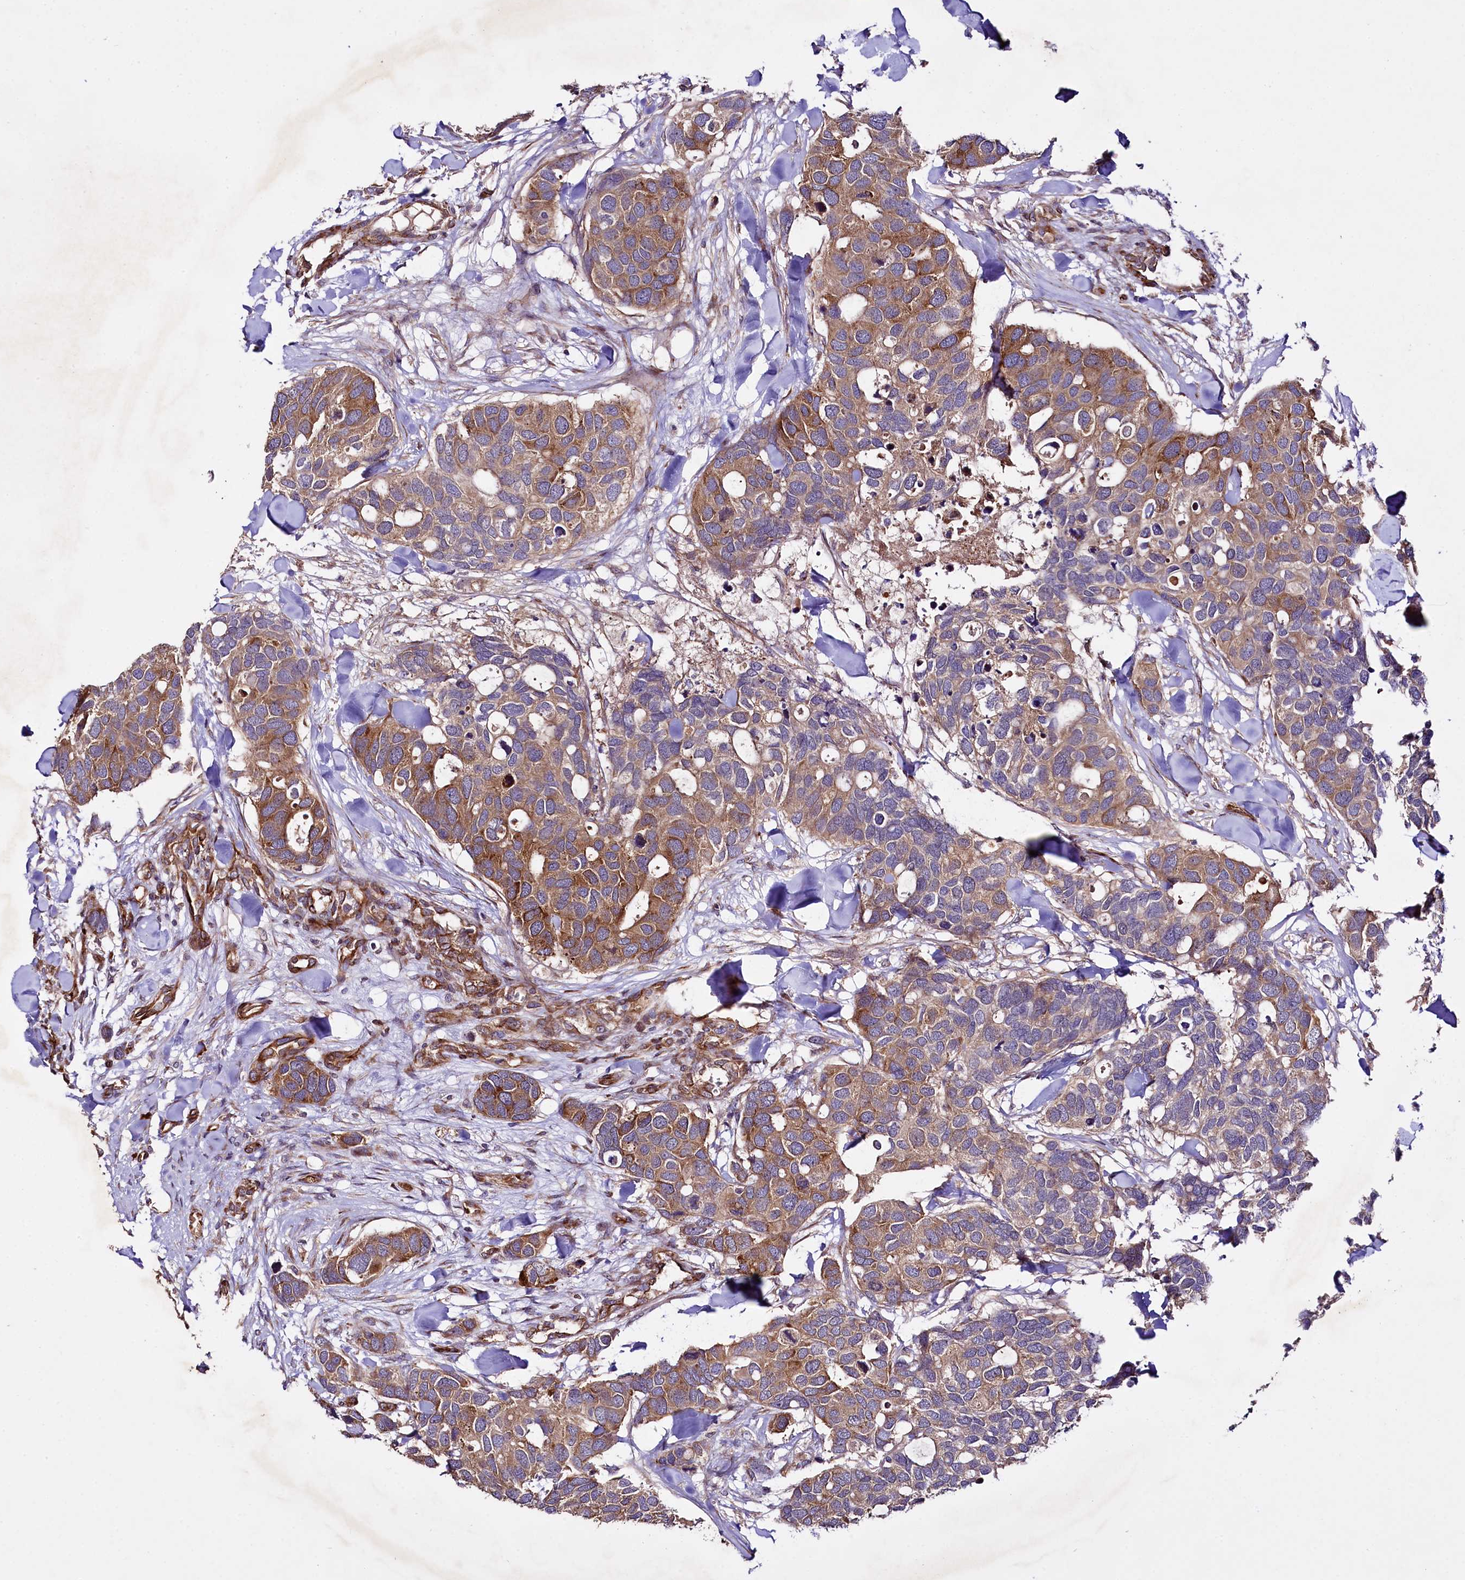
{"staining": {"intensity": "moderate", "quantity": ">75%", "location": "cytoplasmic/membranous"}, "tissue": "breast cancer", "cell_type": "Tumor cells", "image_type": "cancer", "snomed": [{"axis": "morphology", "description": "Duct carcinoma"}, {"axis": "topography", "description": "Breast"}], "caption": "A brown stain highlights moderate cytoplasmic/membranous positivity of a protein in human breast intraductal carcinoma tumor cells. The staining is performed using DAB (3,3'-diaminobenzidine) brown chromogen to label protein expression. The nuclei are counter-stained blue using hematoxylin.", "gene": "SPATS2", "patient": {"sex": "female", "age": 83}}